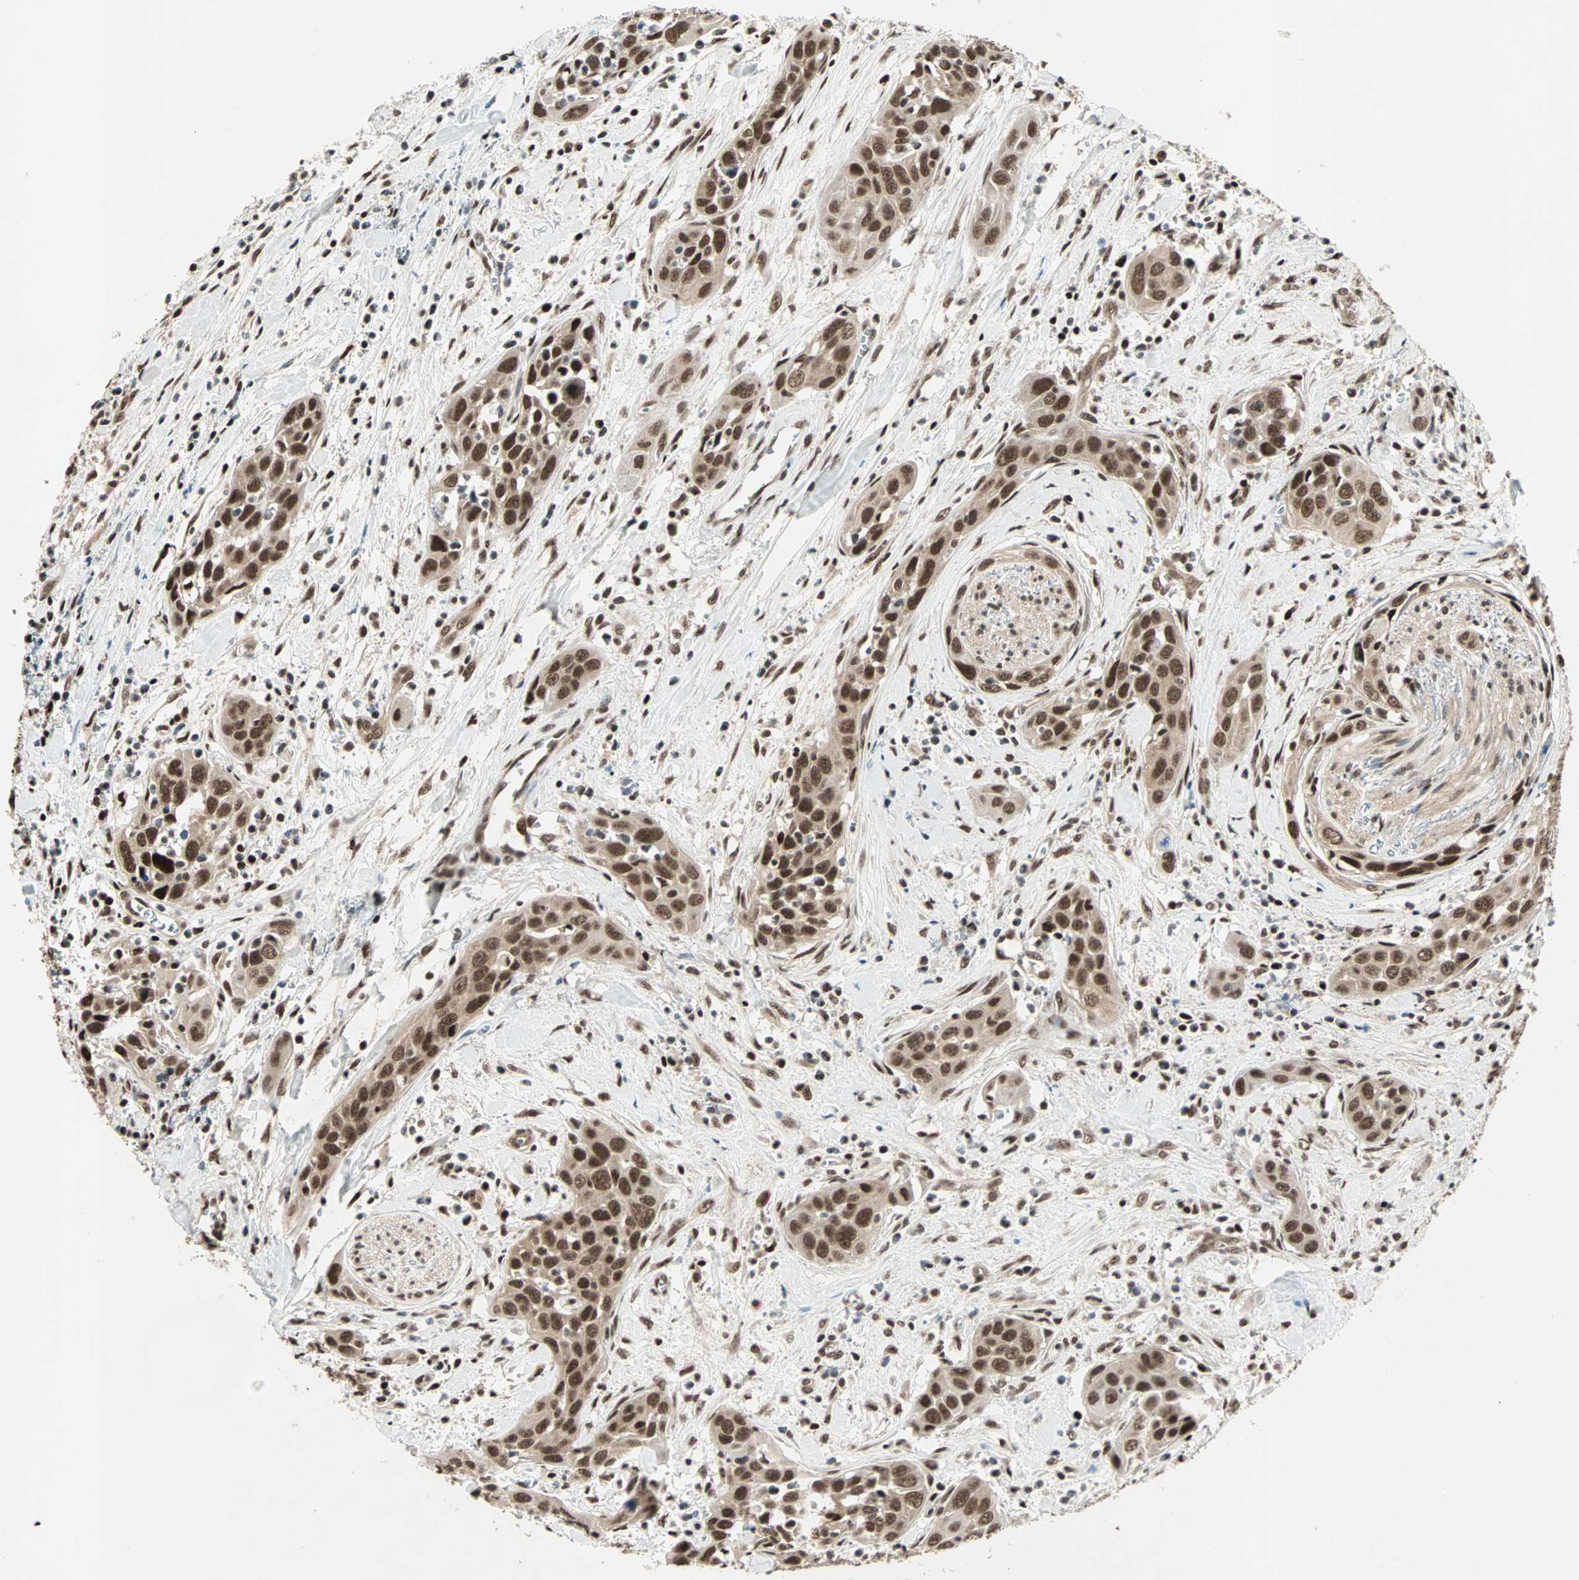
{"staining": {"intensity": "strong", "quantity": ">75%", "location": "cytoplasmic/membranous,nuclear"}, "tissue": "head and neck cancer", "cell_type": "Tumor cells", "image_type": "cancer", "snomed": [{"axis": "morphology", "description": "Squamous cell carcinoma, NOS"}, {"axis": "topography", "description": "Oral tissue"}, {"axis": "topography", "description": "Head-Neck"}], "caption": "Immunohistochemical staining of head and neck squamous cell carcinoma demonstrates strong cytoplasmic/membranous and nuclear protein positivity in approximately >75% of tumor cells.", "gene": "ZNF44", "patient": {"sex": "female", "age": 50}}